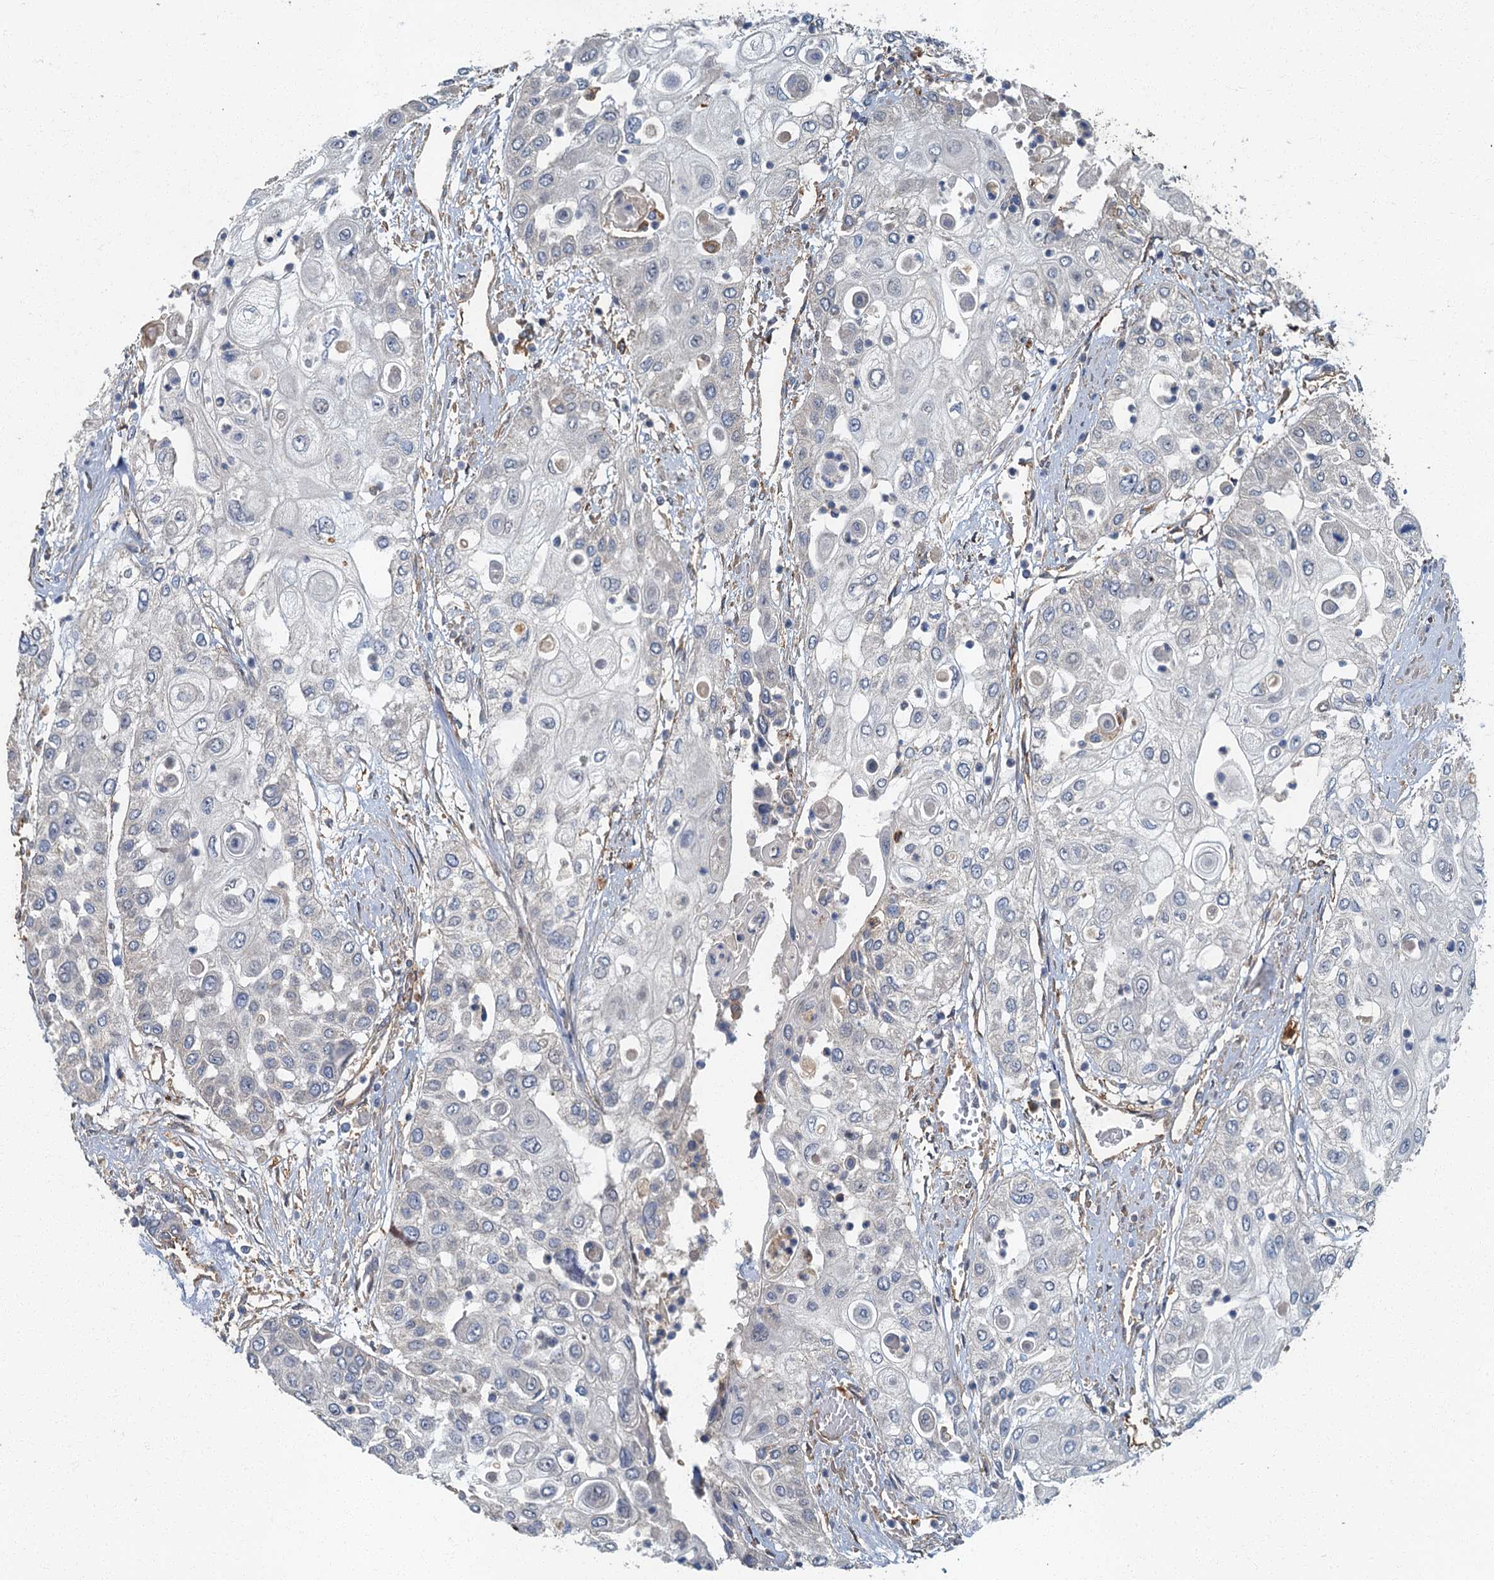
{"staining": {"intensity": "negative", "quantity": "none", "location": "none"}, "tissue": "urothelial cancer", "cell_type": "Tumor cells", "image_type": "cancer", "snomed": [{"axis": "morphology", "description": "Urothelial carcinoma, High grade"}, {"axis": "topography", "description": "Urinary bladder"}], "caption": "DAB (3,3'-diaminobenzidine) immunohistochemical staining of urothelial carcinoma (high-grade) demonstrates no significant expression in tumor cells.", "gene": "ARL11", "patient": {"sex": "female", "age": 79}}